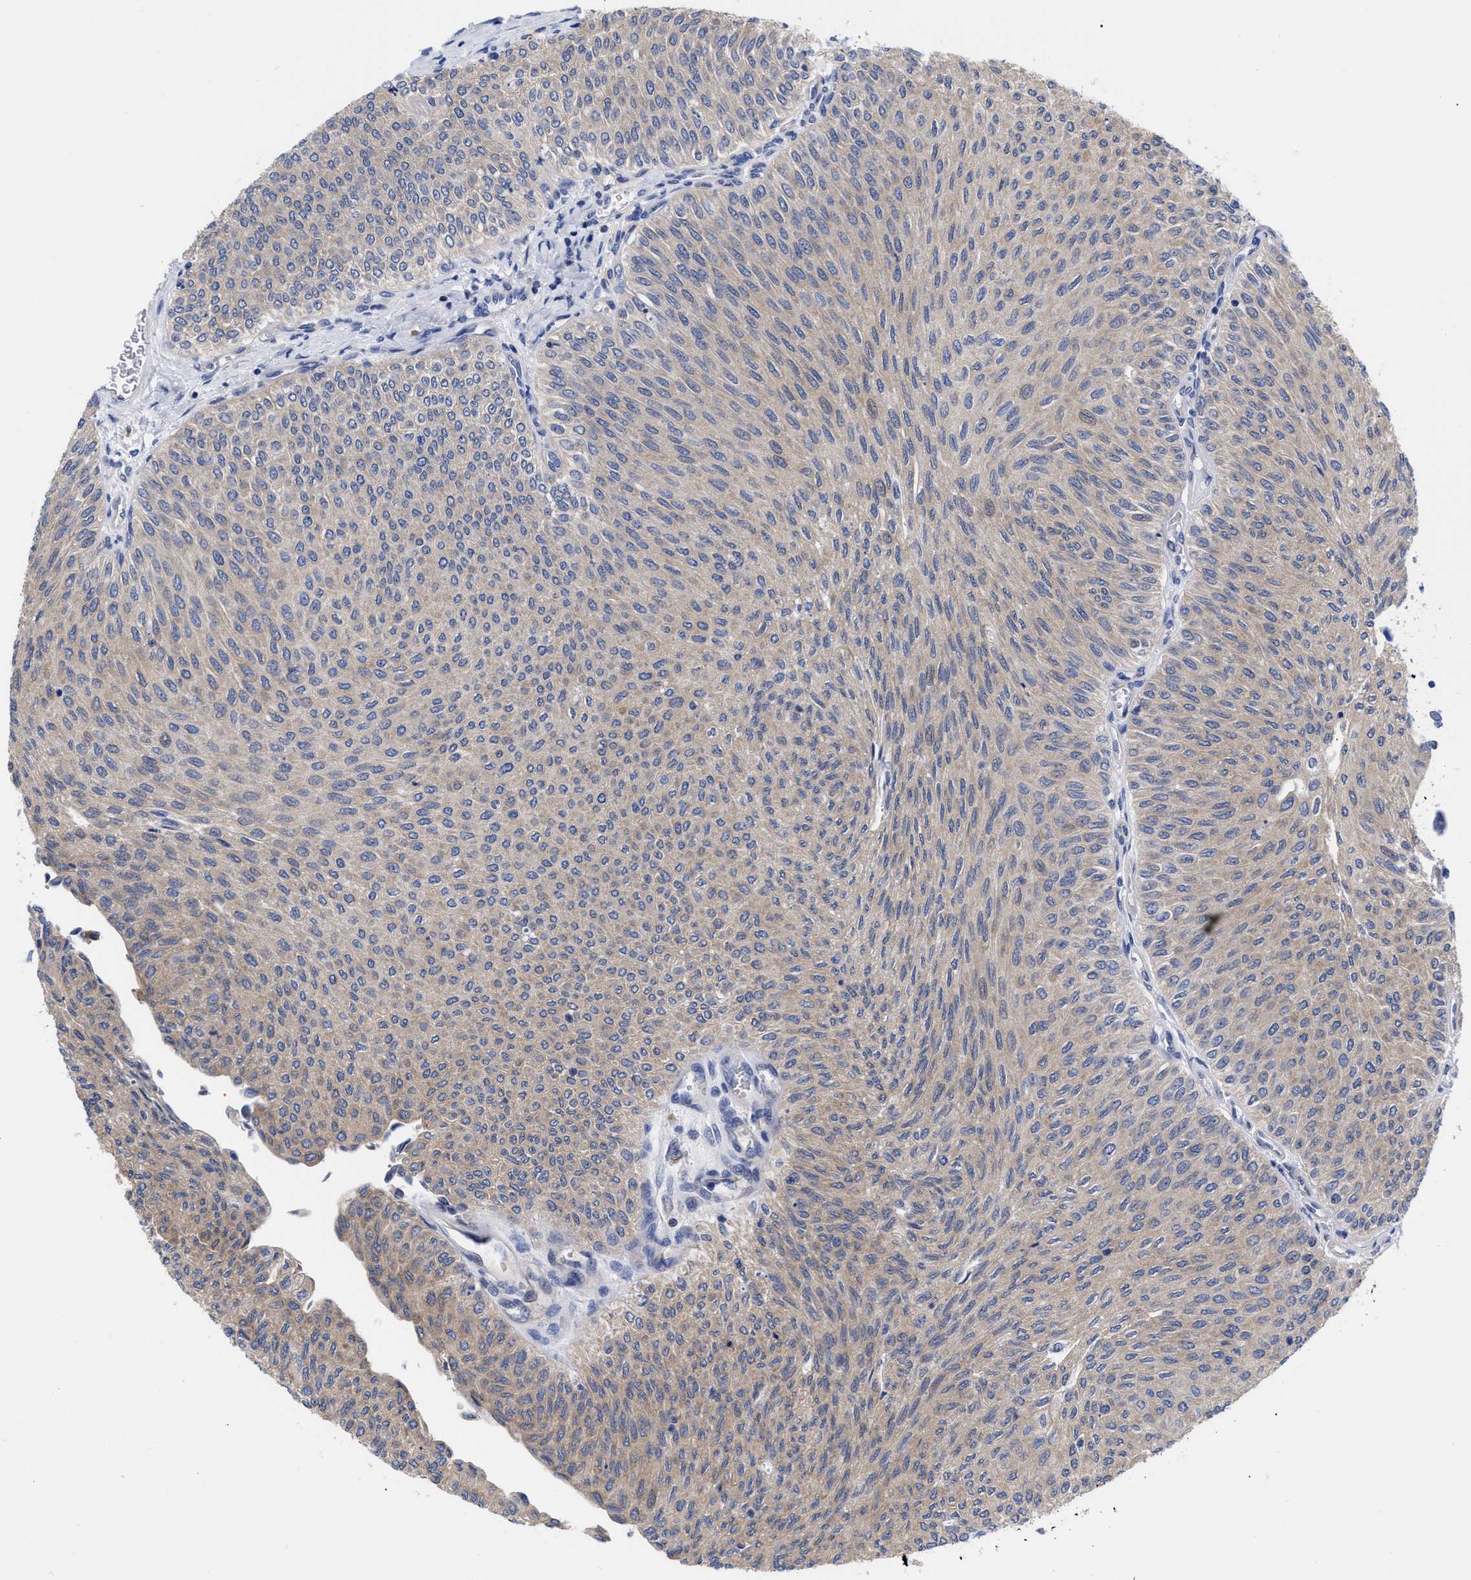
{"staining": {"intensity": "weak", "quantity": ">75%", "location": "cytoplasmic/membranous"}, "tissue": "urothelial cancer", "cell_type": "Tumor cells", "image_type": "cancer", "snomed": [{"axis": "morphology", "description": "Urothelial carcinoma, Low grade"}, {"axis": "topography", "description": "Urinary bladder"}], "caption": "Protein expression analysis of urothelial carcinoma (low-grade) demonstrates weak cytoplasmic/membranous expression in about >75% of tumor cells. (DAB (3,3'-diaminobenzidine) IHC, brown staining for protein, blue staining for nuclei).", "gene": "IRAG2", "patient": {"sex": "male", "age": 78}}